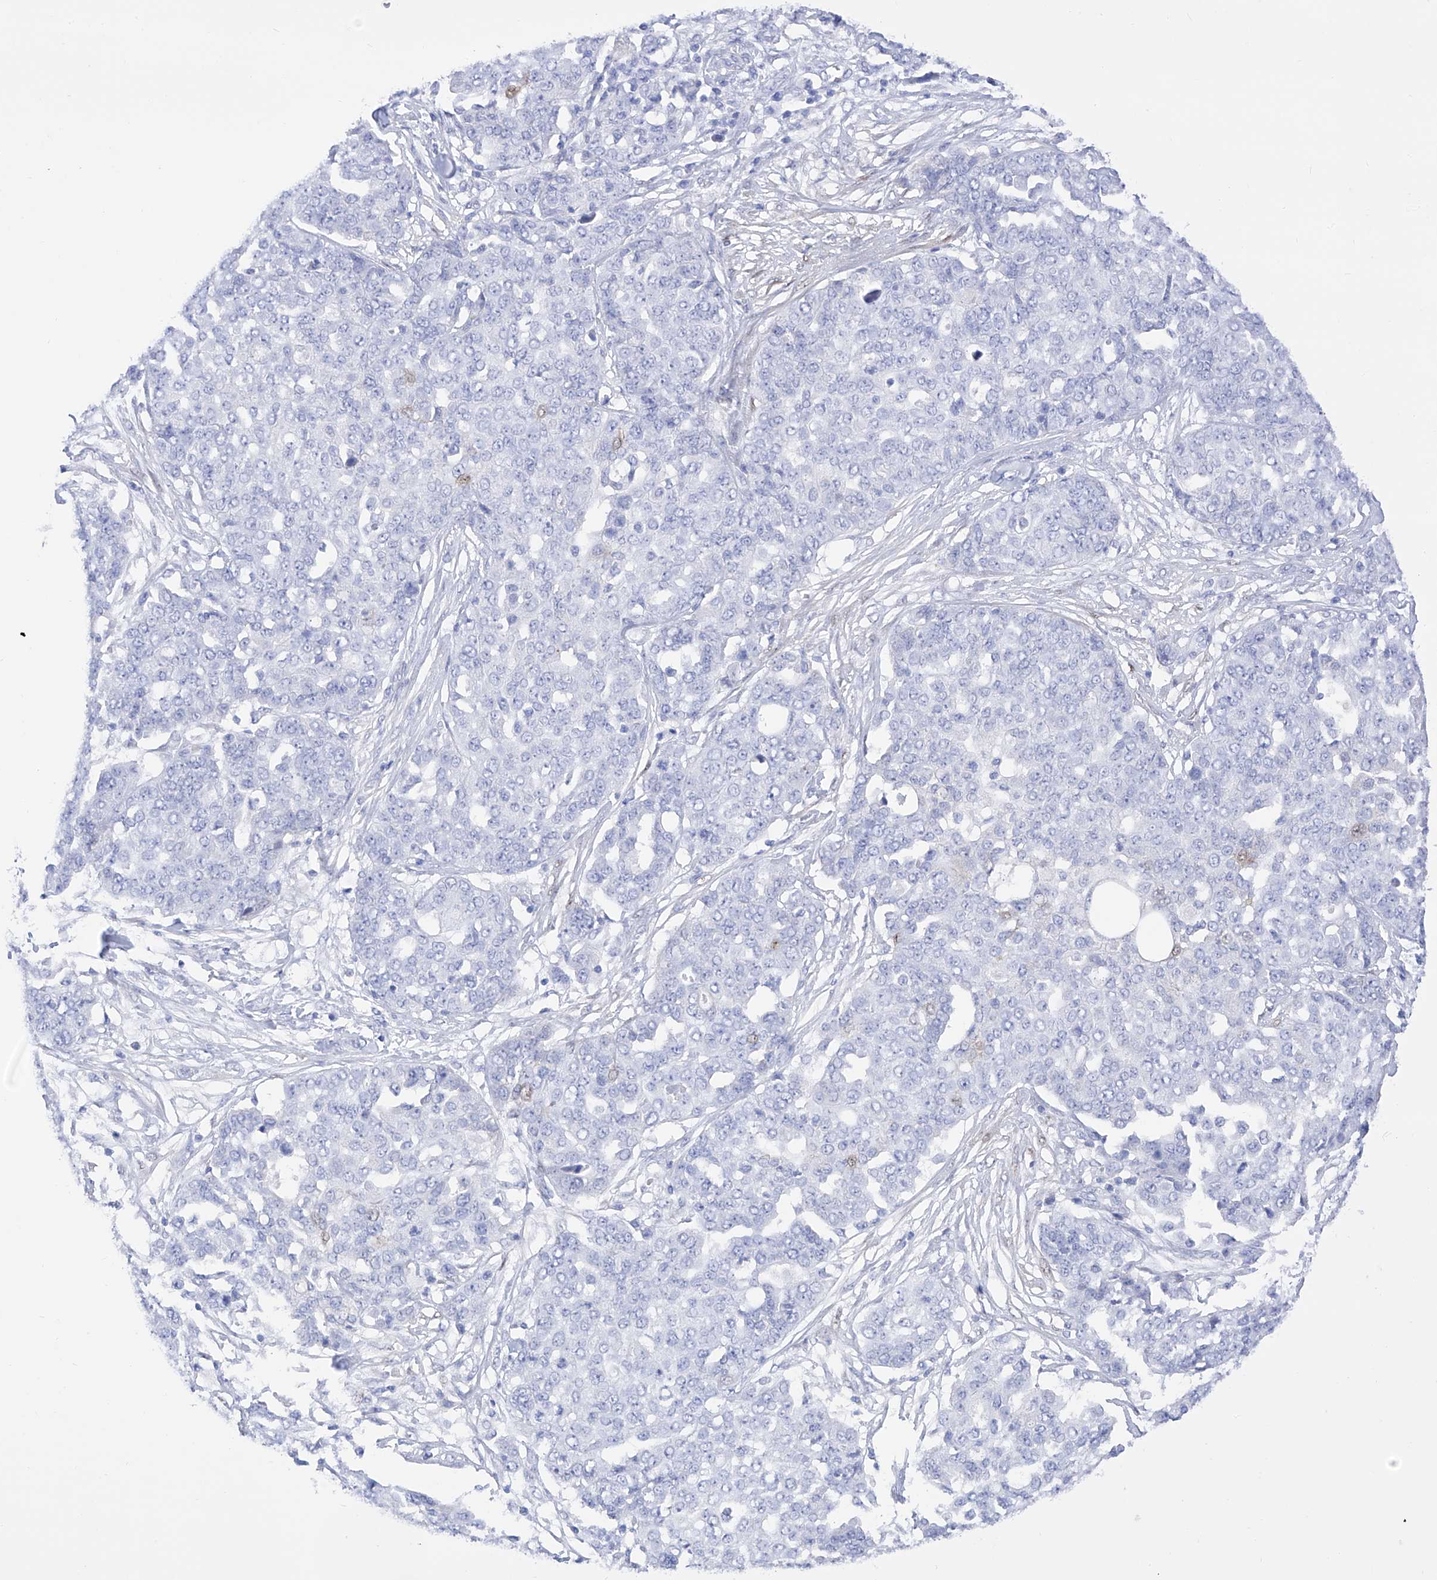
{"staining": {"intensity": "negative", "quantity": "none", "location": "none"}, "tissue": "ovarian cancer", "cell_type": "Tumor cells", "image_type": "cancer", "snomed": [{"axis": "morphology", "description": "Cystadenocarcinoma, serous, NOS"}, {"axis": "topography", "description": "Soft tissue"}, {"axis": "topography", "description": "Ovary"}], "caption": "This is a image of immunohistochemistry staining of serous cystadenocarcinoma (ovarian), which shows no positivity in tumor cells. The staining is performed using DAB brown chromogen with nuclei counter-stained in using hematoxylin.", "gene": "TRPC7", "patient": {"sex": "female", "age": 57}}